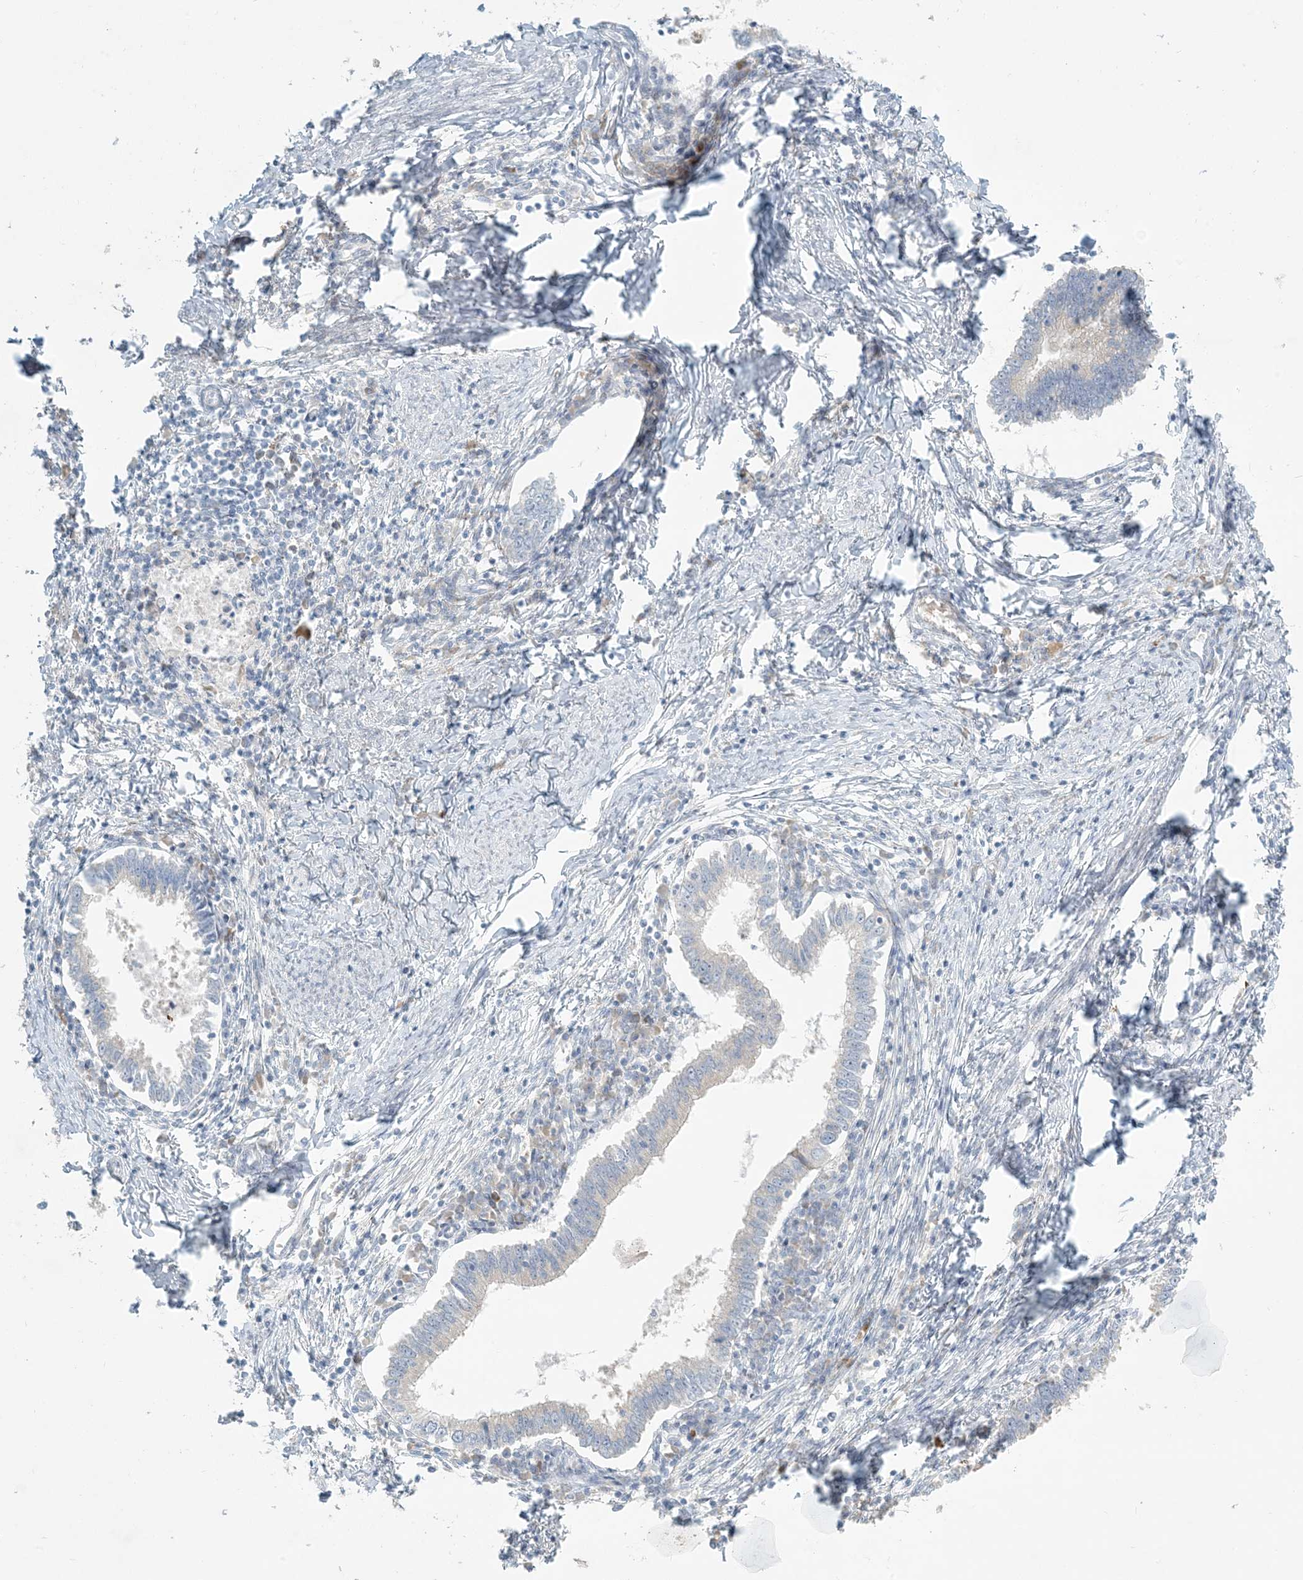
{"staining": {"intensity": "negative", "quantity": "none", "location": "none"}, "tissue": "cervical cancer", "cell_type": "Tumor cells", "image_type": "cancer", "snomed": [{"axis": "morphology", "description": "Adenocarcinoma, NOS"}, {"axis": "topography", "description": "Cervix"}], "caption": "Human cervical cancer (adenocarcinoma) stained for a protein using IHC exhibits no positivity in tumor cells.", "gene": "ZNF385D", "patient": {"sex": "female", "age": 36}}